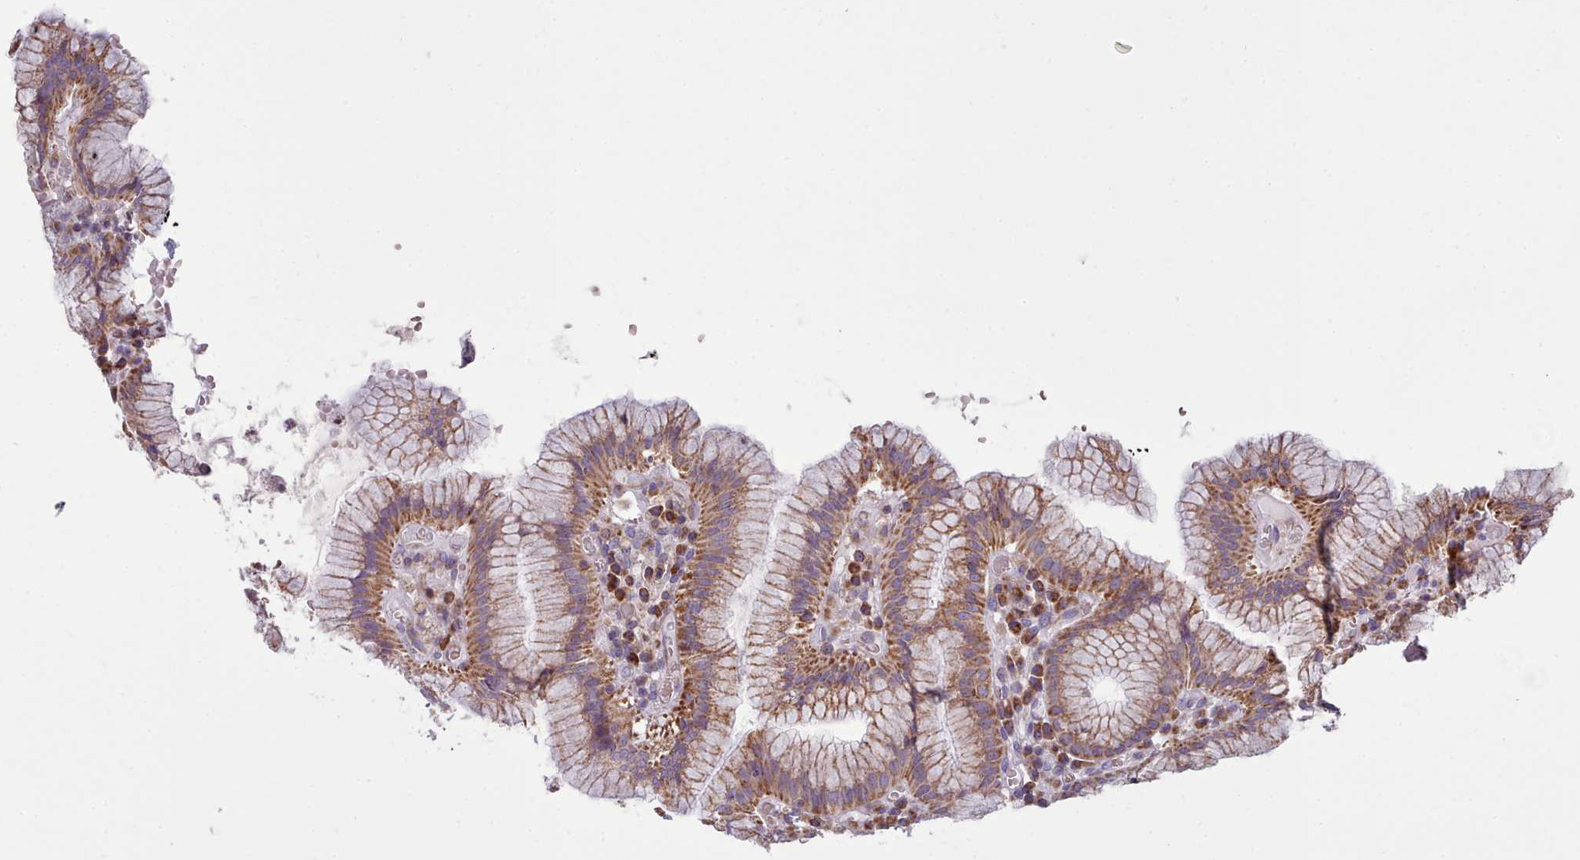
{"staining": {"intensity": "strong", "quantity": ">75%", "location": "cytoplasmic/membranous"}, "tissue": "stomach", "cell_type": "Glandular cells", "image_type": "normal", "snomed": [{"axis": "morphology", "description": "Normal tissue, NOS"}, {"axis": "topography", "description": "Stomach"}], "caption": "Benign stomach reveals strong cytoplasmic/membranous positivity in about >75% of glandular cells, visualized by immunohistochemistry. (IHC, brightfield microscopy, high magnification).", "gene": "SRP54", "patient": {"sex": "male", "age": 55}}